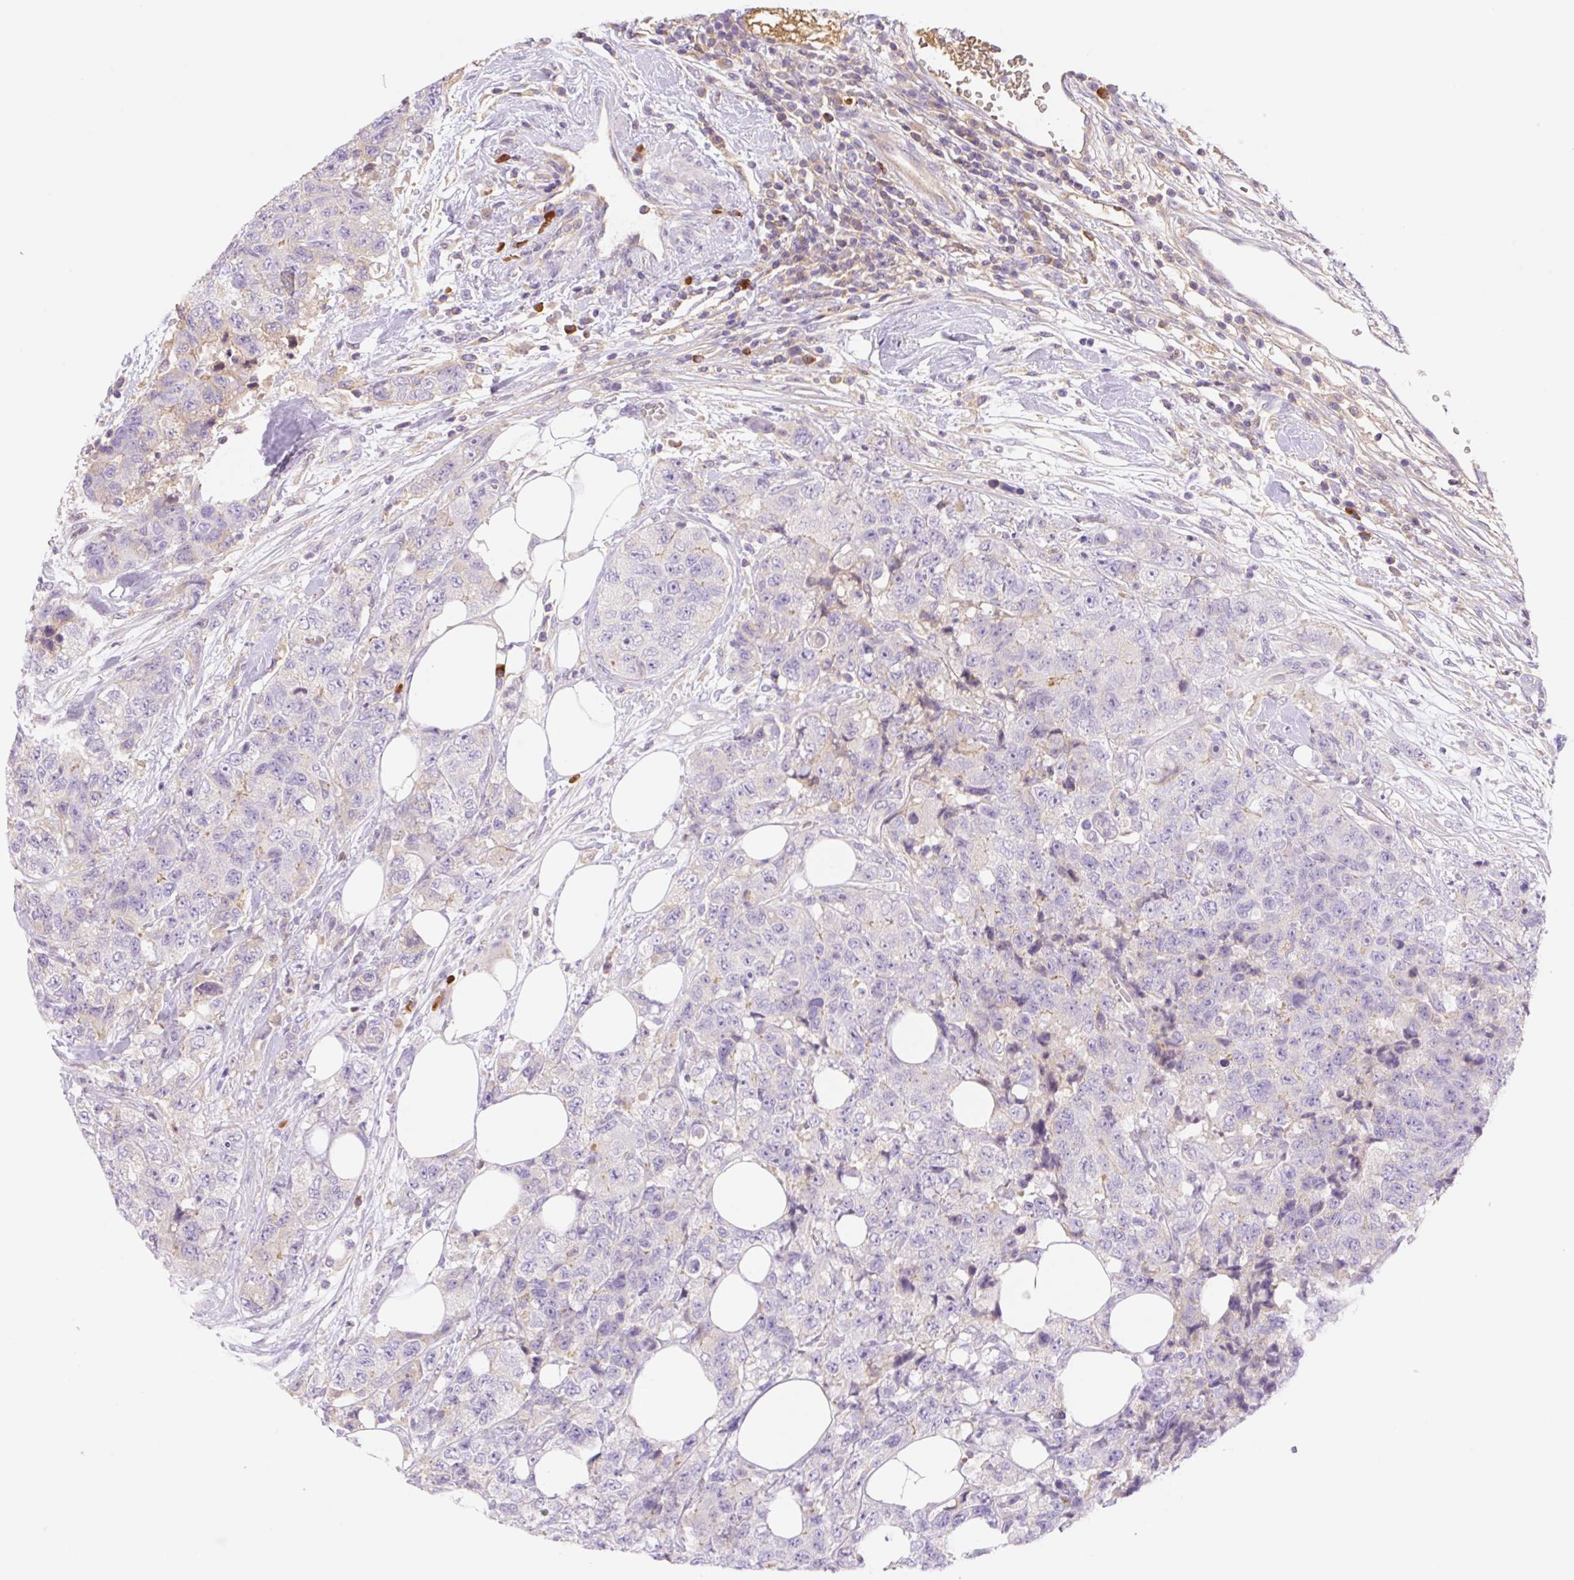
{"staining": {"intensity": "negative", "quantity": "none", "location": "none"}, "tissue": "urothelial cancer", "cell_type": "Tumor cells", "image_type": "cancer", "snomed": [{"axis": "morphology", "description": "Urothelial carcinoma, High grade"}, {"axis": "topography", "description": "Urinary bladder"}], "caption": "Histopathology image shows no significant protein staining in tumor cells of high-grade urothelial carcinoma.", "gene": "DENND5A", "patient": {"sex": "female", "age": 78}}